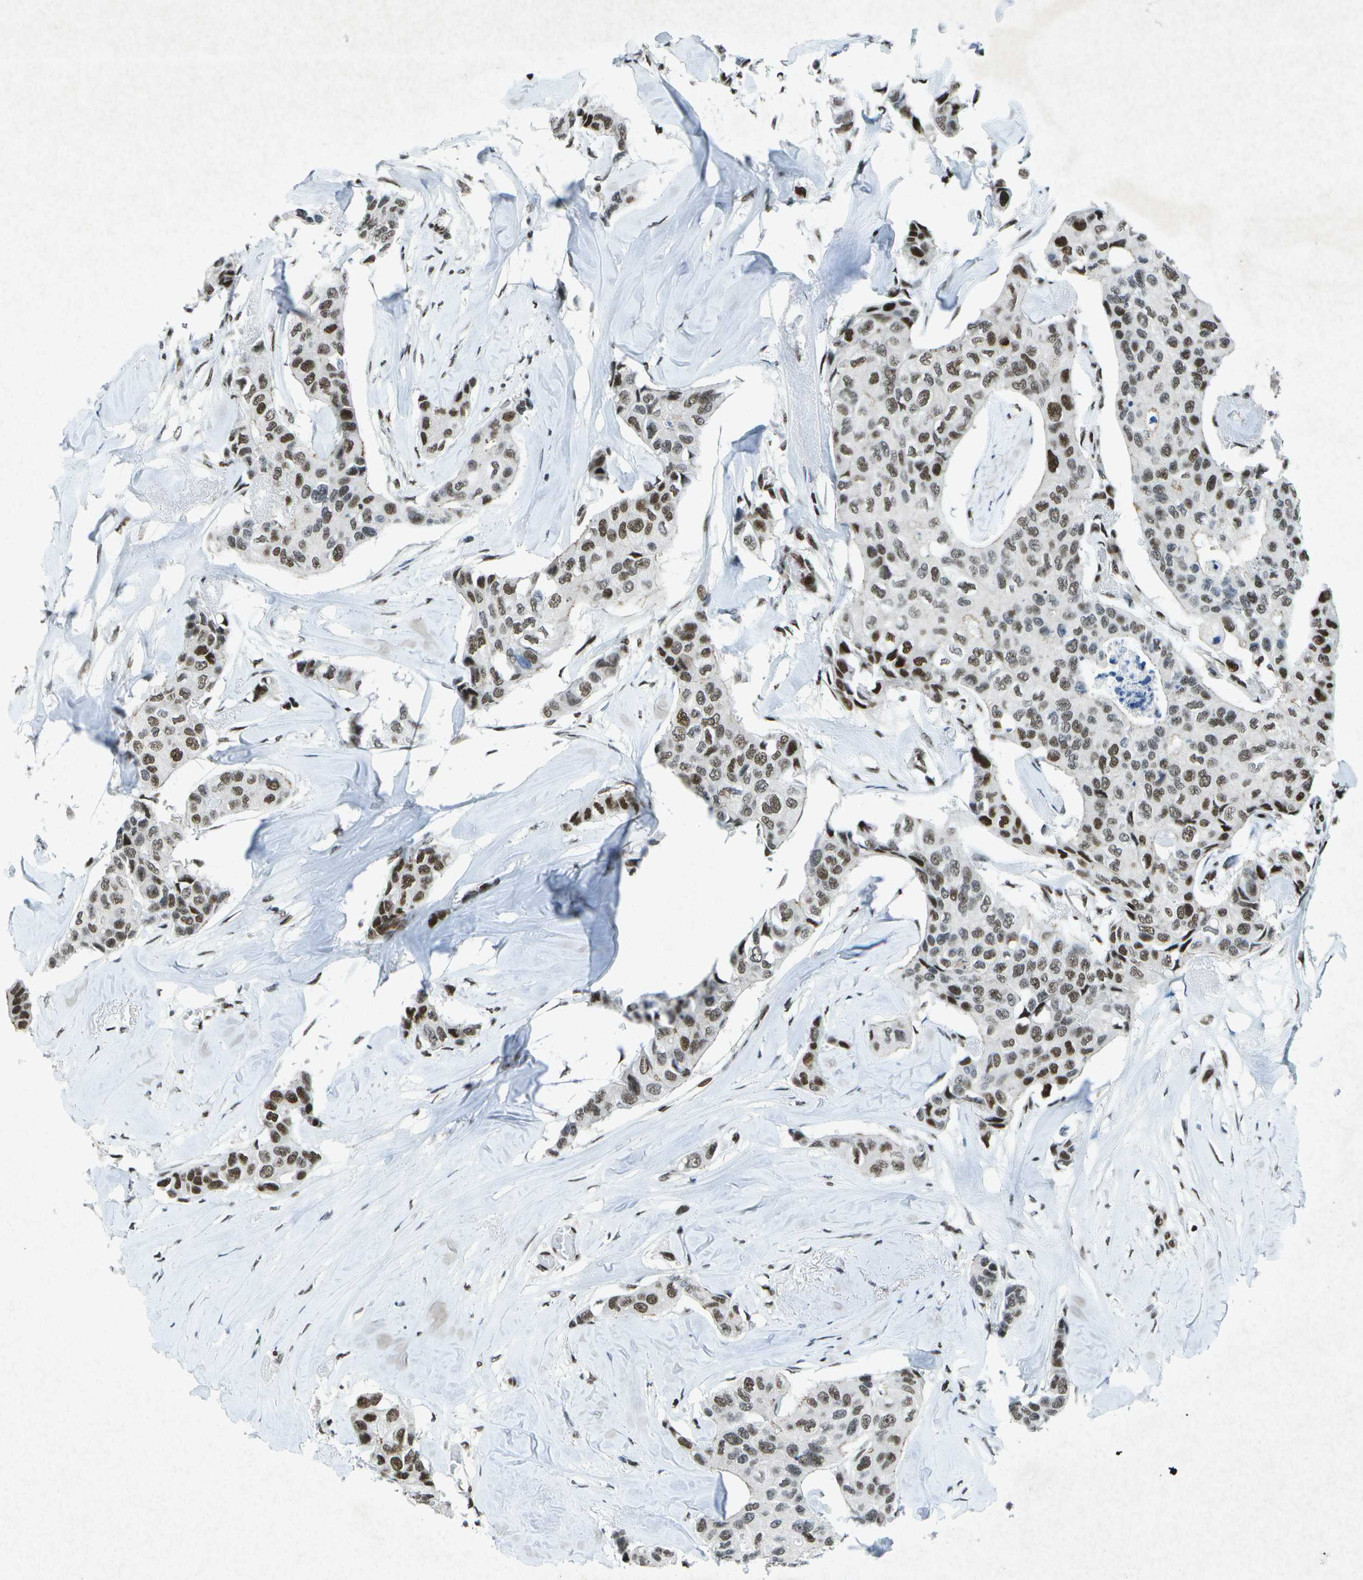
{"staining": {"intensity": "strong", "quantity": ">75%", "location": "nuclear"}, "tissue": "breast cancer", "cell_type": "Tumor cells", "image_type": "cancer", "snomed": [{"axis": "morphology", "description": "Duct carcinoma"}, {"axis": "topography", "description": "Breast"}], "caption": "Human infiltrating ductal carcinoma (breast) stained with a brown dye shows strong nuclear positive staining in about >75% of tumor cells.", "gene": "MTA2", "patient": {"sex": "female", "age": 80}}